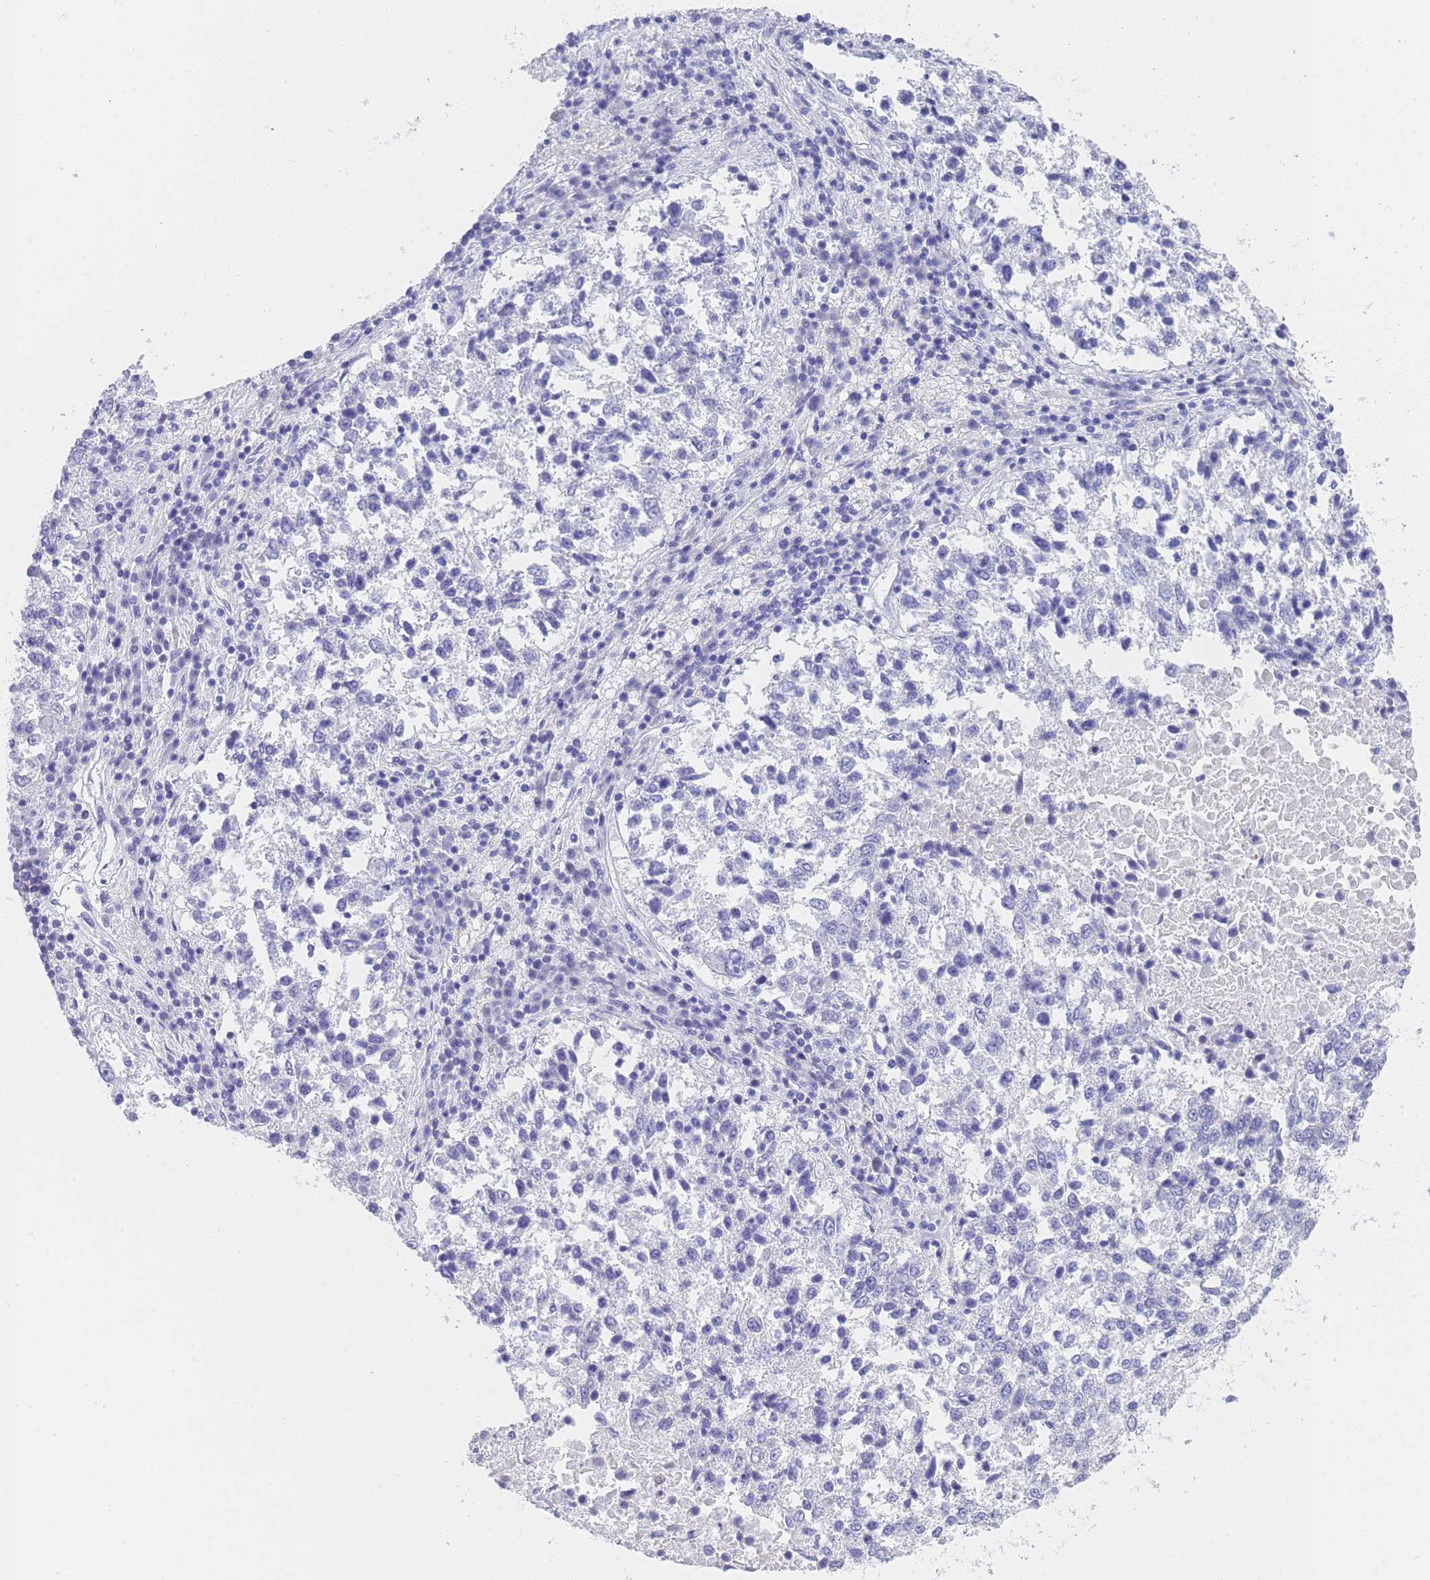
{"staining": {"intensity": "negative", "quantity": "none", "location": "none"}, "tissue": "lung cancer", "cell_type": "Tumor cells", "image_type": "cancer", "snomed": [{"axis": "morphology", "description": "Squamous cell carcinoma, NOS"}, {"axis": "topography", "description": "Lung"}], "caption": "The IHC micrograph has no significant expression in tumor cells of lung squamous cell carcinoma tissue.", "gene": "STATH", "patient": {"sex": "male", "age": 73}}